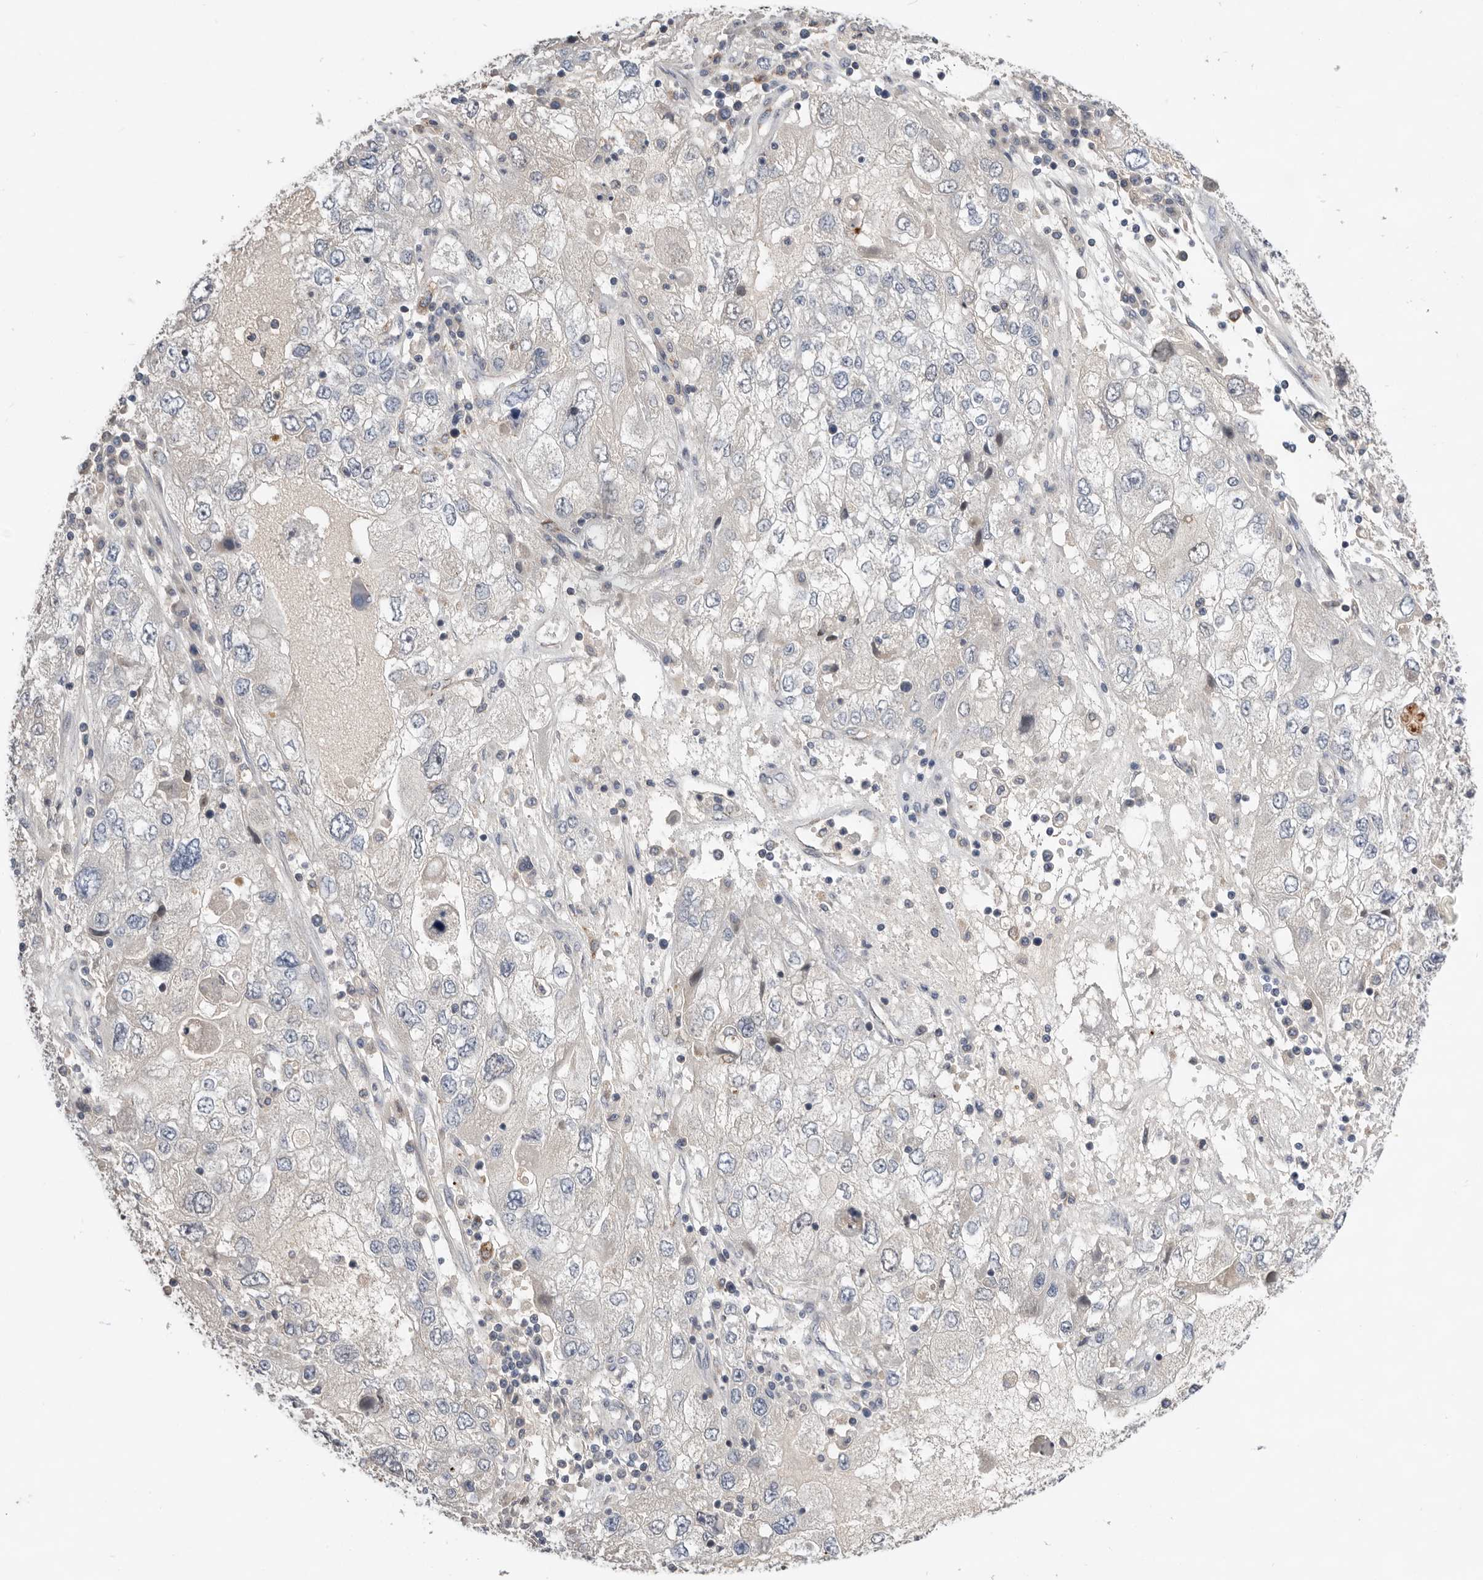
{"staining": {"intensity": "negative", "quantity": "none", "location": "none"}, "tissue": "endometrial cancer", "cell_type": "Tumor cells", "image_type": "cancer", "snomed": [{"axis": "morphology", "description": "Adenocarcinoma, NOS"}, {"axis": "topography", "description": "Endometrium"}], "caption": "This is an IHC histopathology image of adenocarcinoma (endometrial). There is no positivity in tumor cells.", "gene": "BRCA2", "patient": {"sex": "female", "age": 49}}